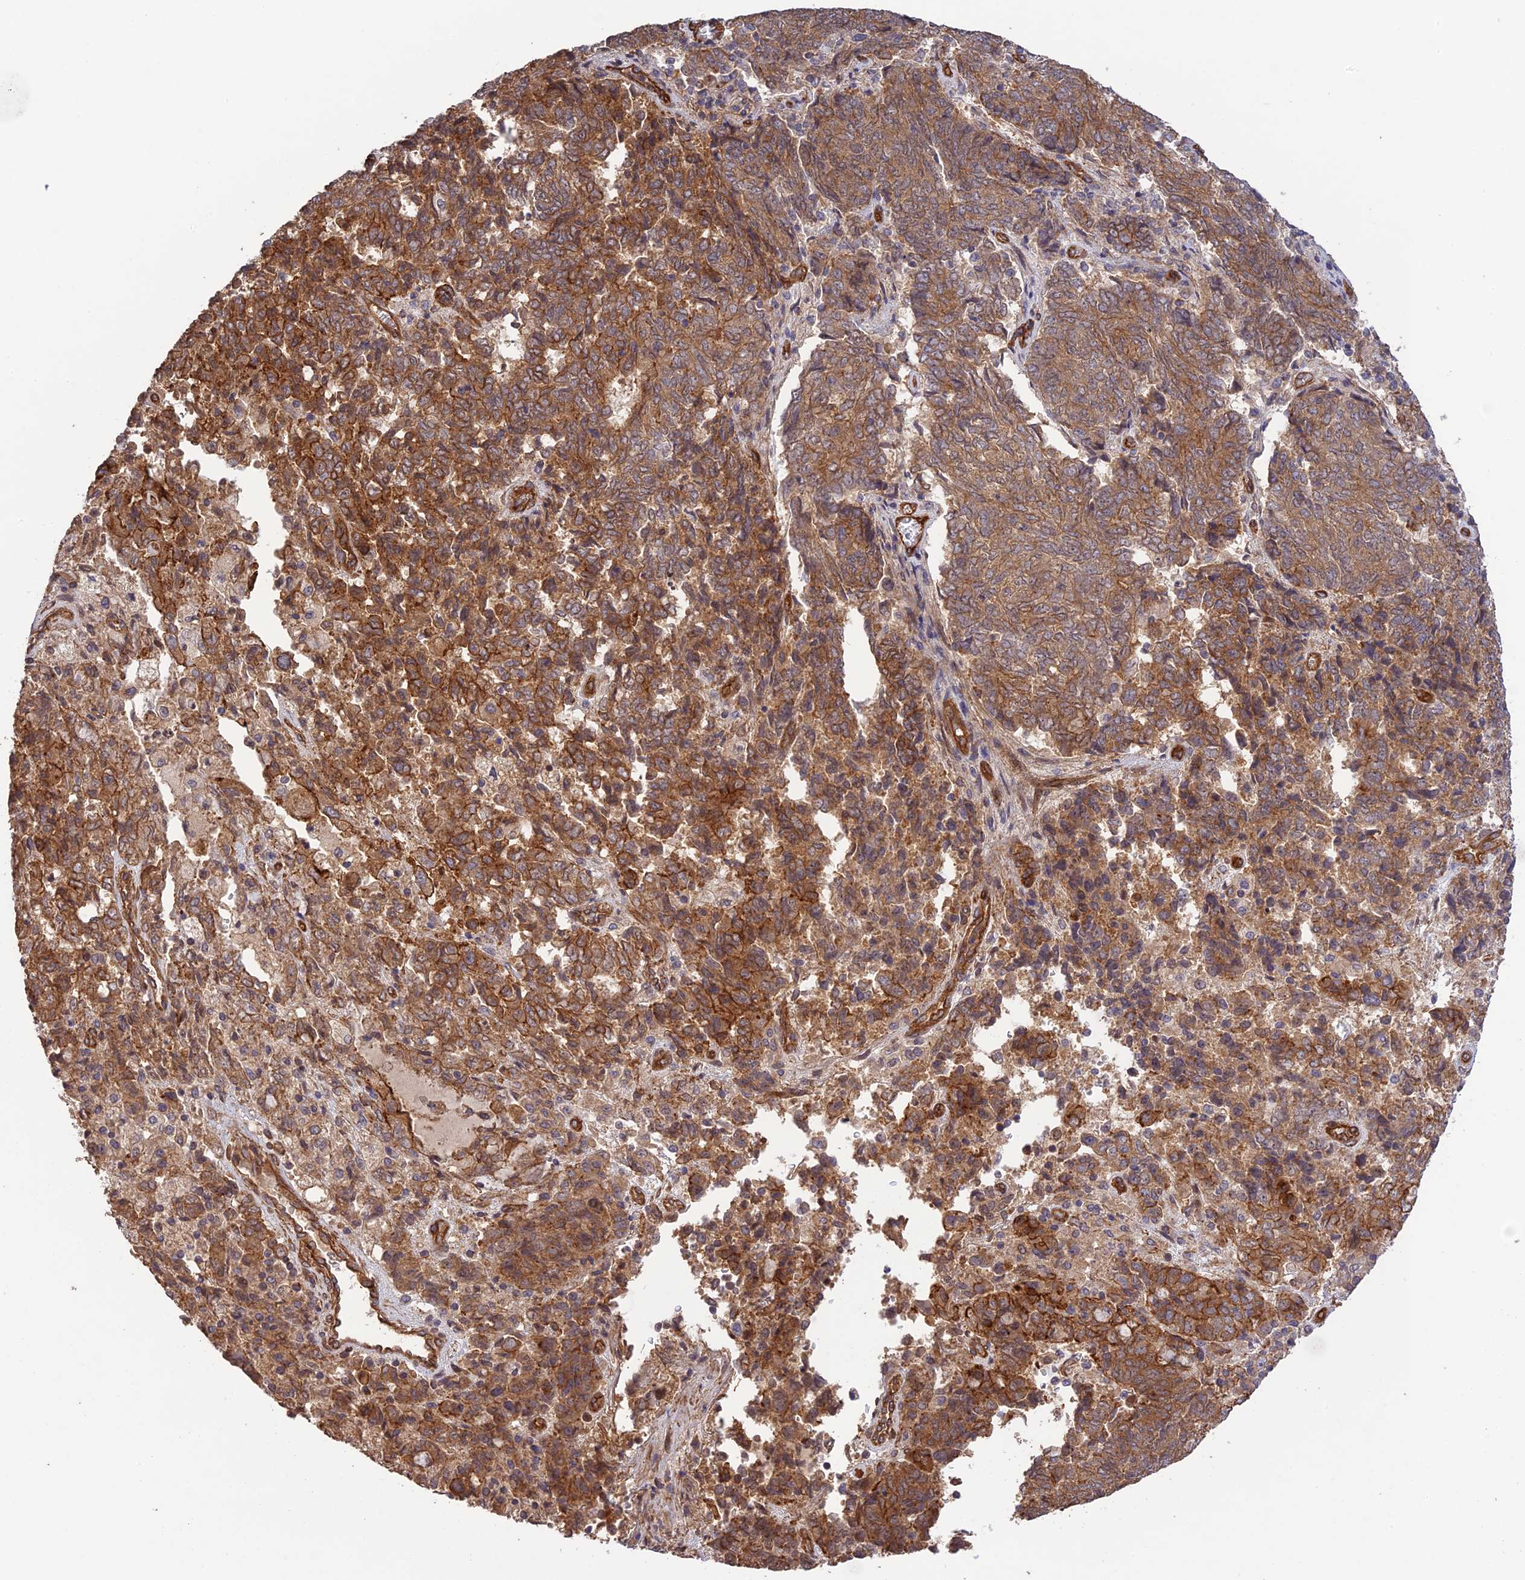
{"staining": {"intensity": "moderate", "quantity": ">75%", "location": "cytoplasmic/membranous"}, "tissue": "endometrial cancer", "cell_type": "Tumor cells", "image_type": "cancer", "snomed": [{"axis": "morphology", "description": "Adenocarcinoma, NOS"}, {"axis": "topography", "description": "Endometrium"}], "caption": "Immunohistochemistry staining of endometrial cancer (adenocarcinoma), which exhibits medium levels of moderate cytoplasmic/membranous expression in about >75% of tumor cells indicating moderate cytoplasmic/membranous protein positivity. The staining was performed using DAB (brown) for protein detection and nuclei were counterstained in hematoxylin (blue).", "gene": "HOMER2", "patient": {"sex": "female", "age": 80}}